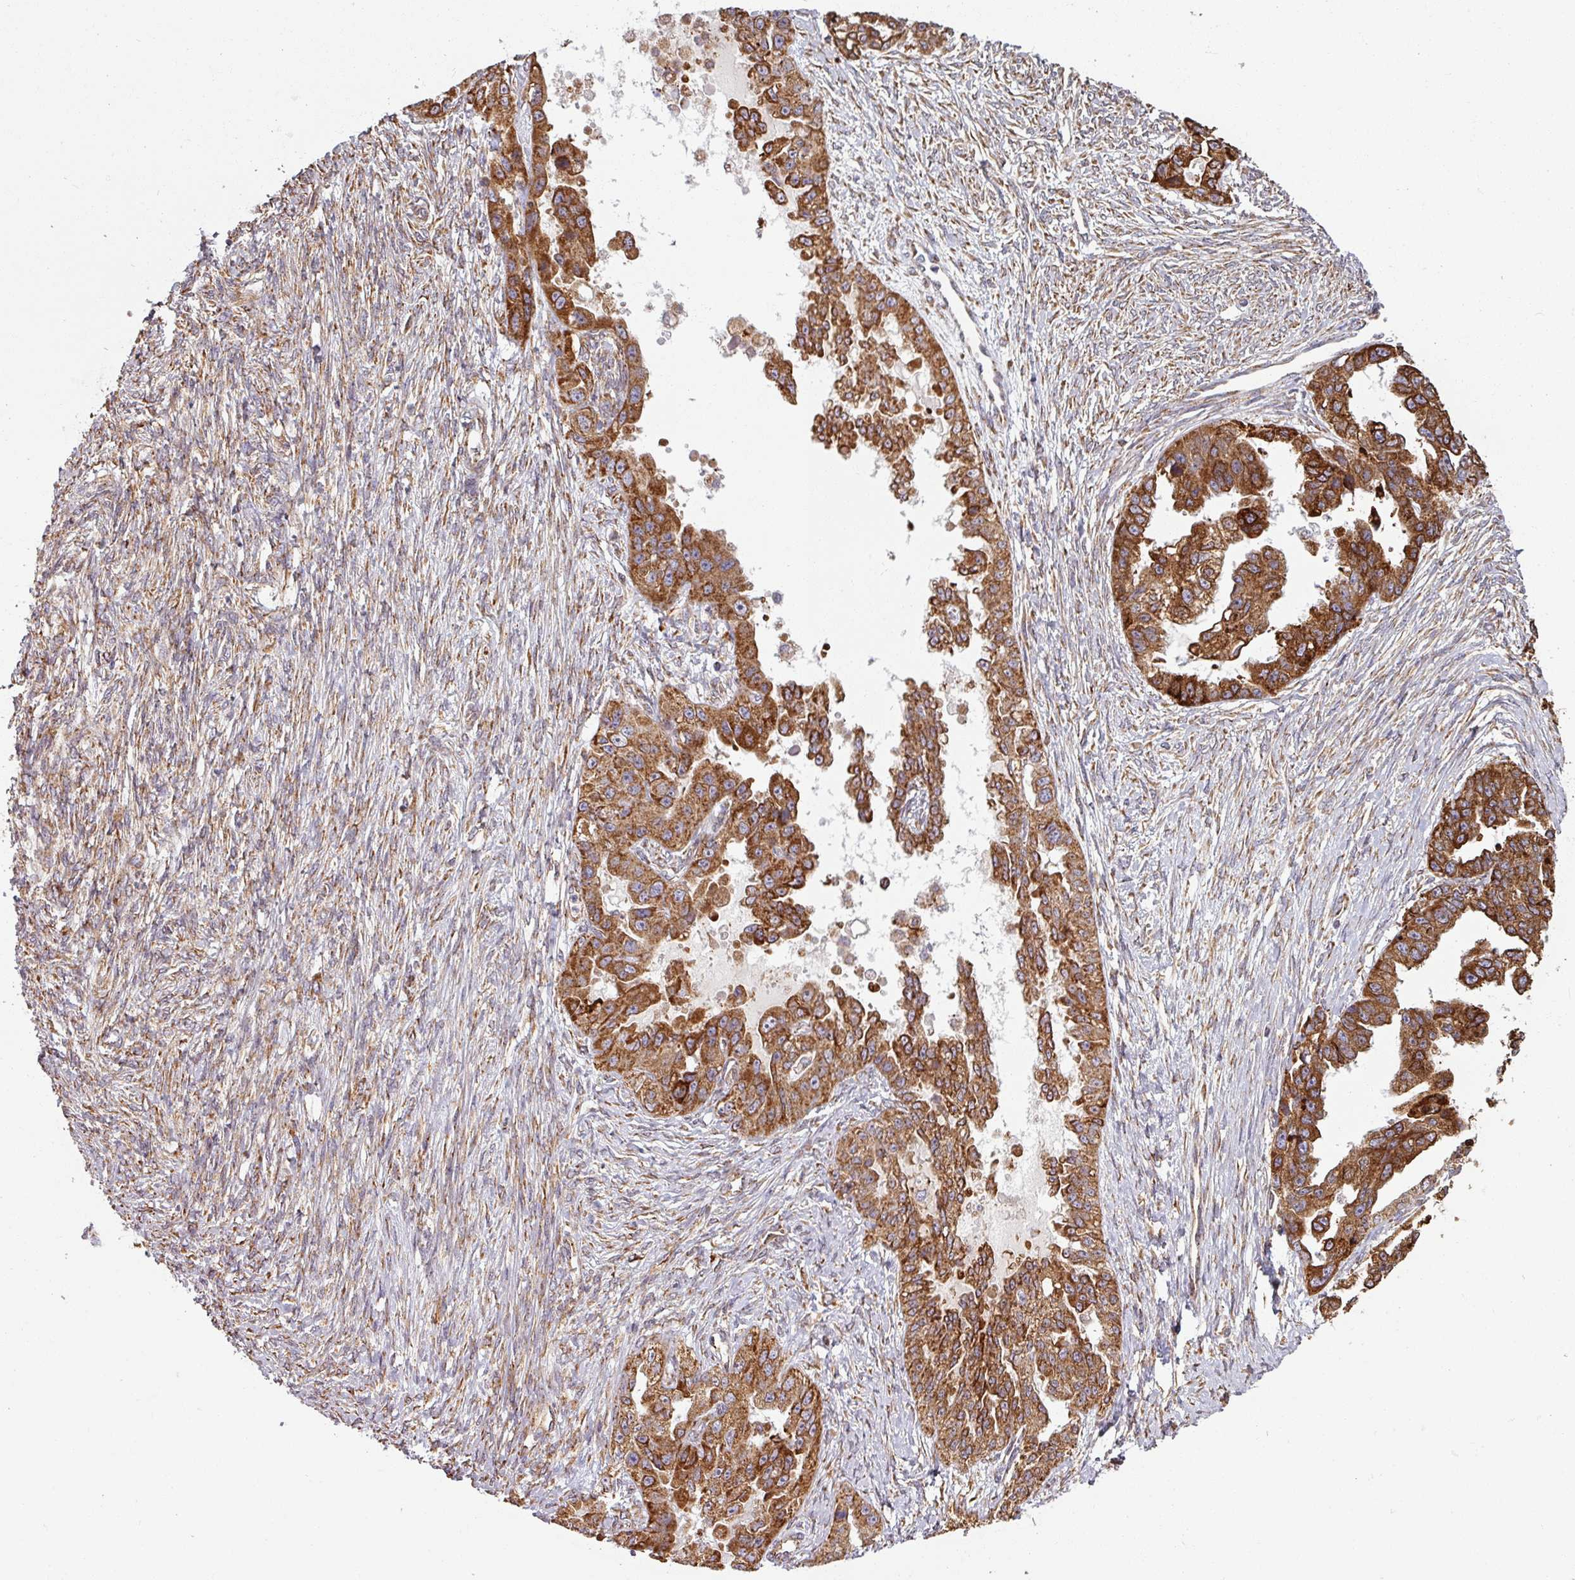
{"staining": {"intensity": "strong", "quantity": ">75%", "location": "cytoplasmic/membranous"}, "tissue": "ovarian cancer", "cell_type": "Tumor cells", "image_type": "cancer", "snomed": [{"axis": "morphology", "description": "Cystadenocarcinoma, serous, NOS"}, {"axis": "topography", "description": "Ovary"}], "caption": "Protein staining of ovarian cancer (serous cystadenocarcinoma) tissue shows strong cytoplasmic/membranous staining in about >75% of tumor cells.", "gene": "MAGT1", "patient": {"sex": "female", "age": 58}}